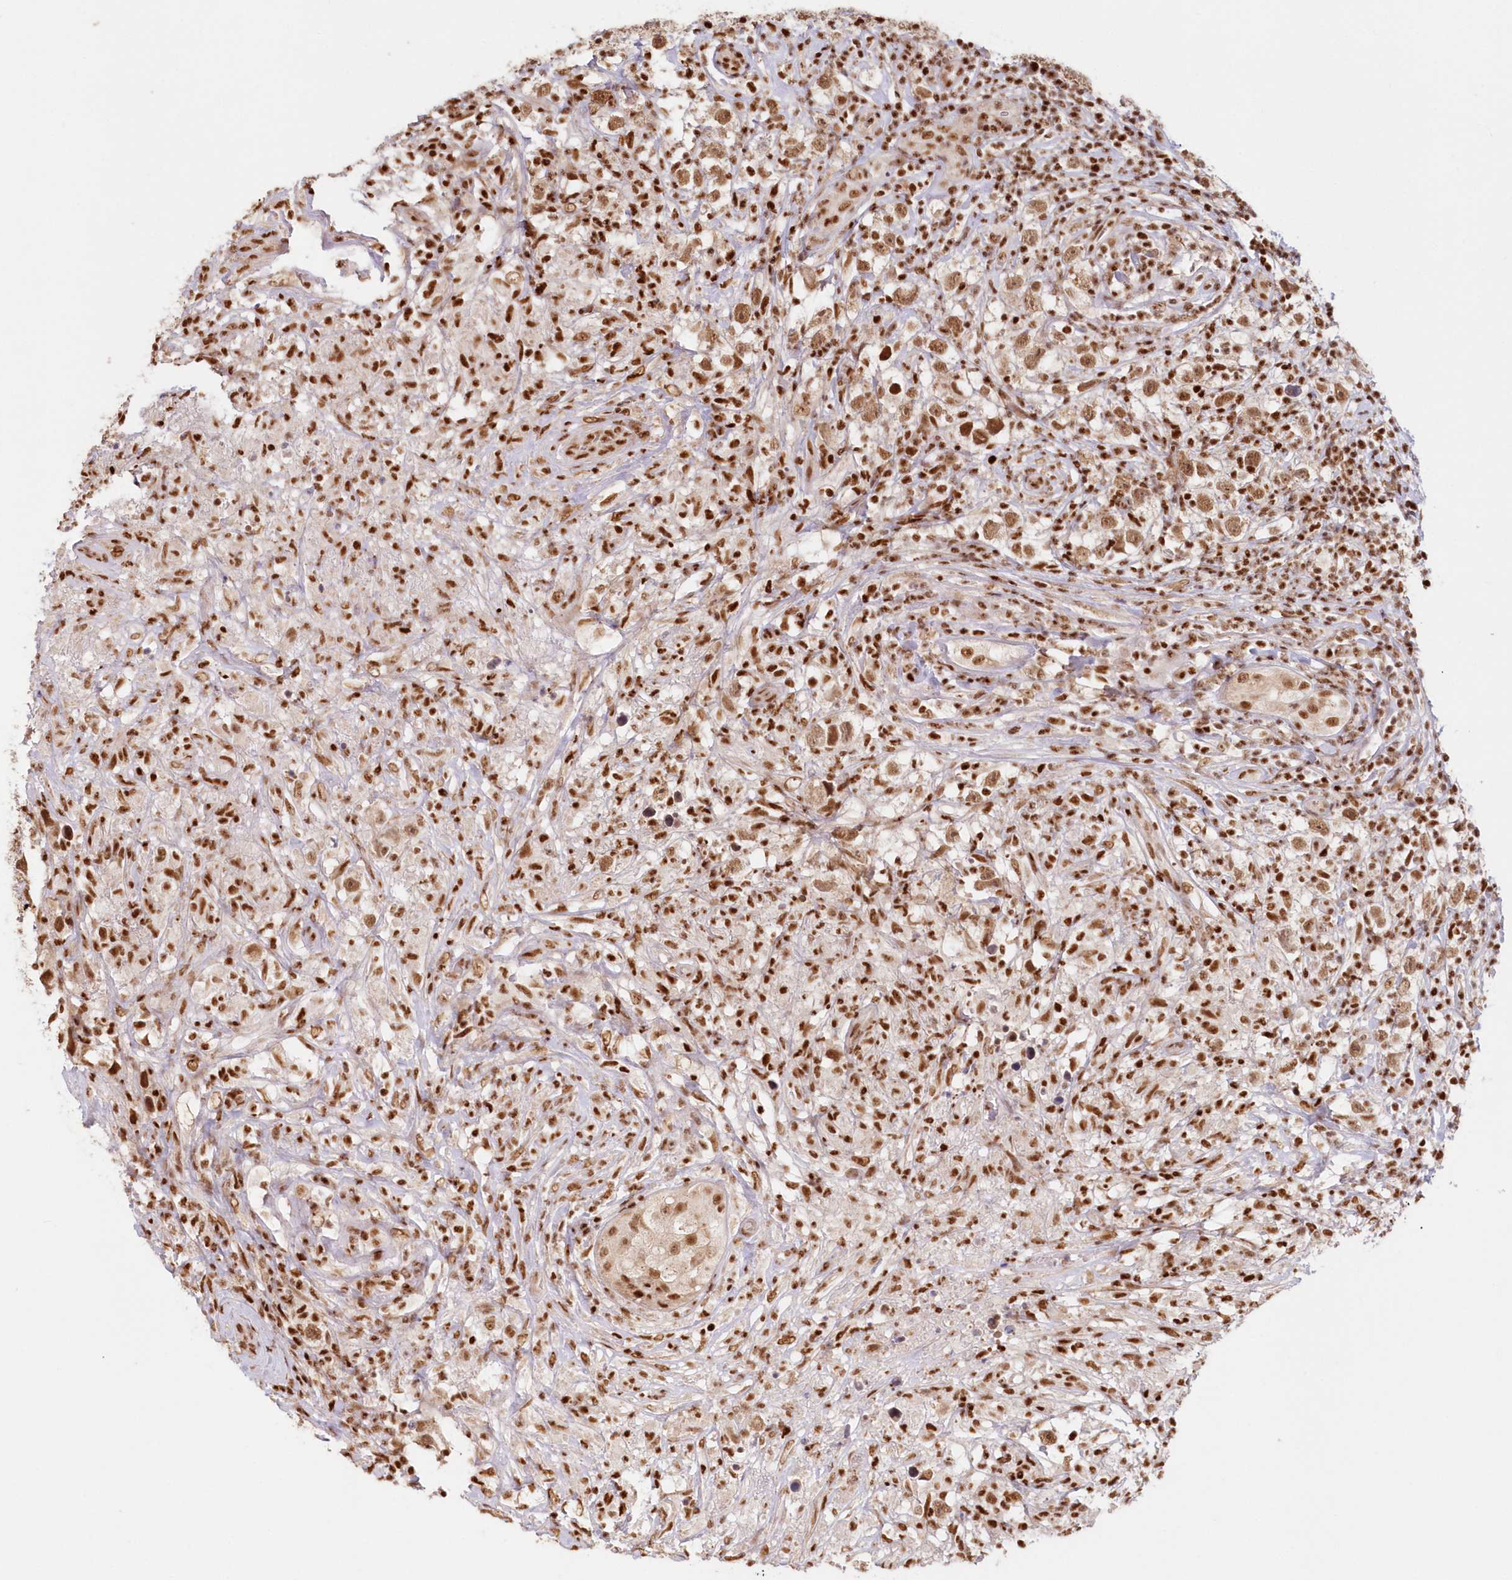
{"staining": {"intensity": "moderate", "quantity": ">75%", "location": "nuclear"}, "tissue": "testis cancer", "cell_type": "Tumor cells", "image_type": "cancer", "snomed": [{"axis": "morphology", "description": "Seminoma, NOS"}, {"axis": "topography", "description": "Testis"}], "caption": "The micrograph displays a brown stain indicating the presence of a protein in the nuclear of tumor cells in testis seminoma.", "gene": "POLR2B", "patient": {"sex": "male", "age": 49}}